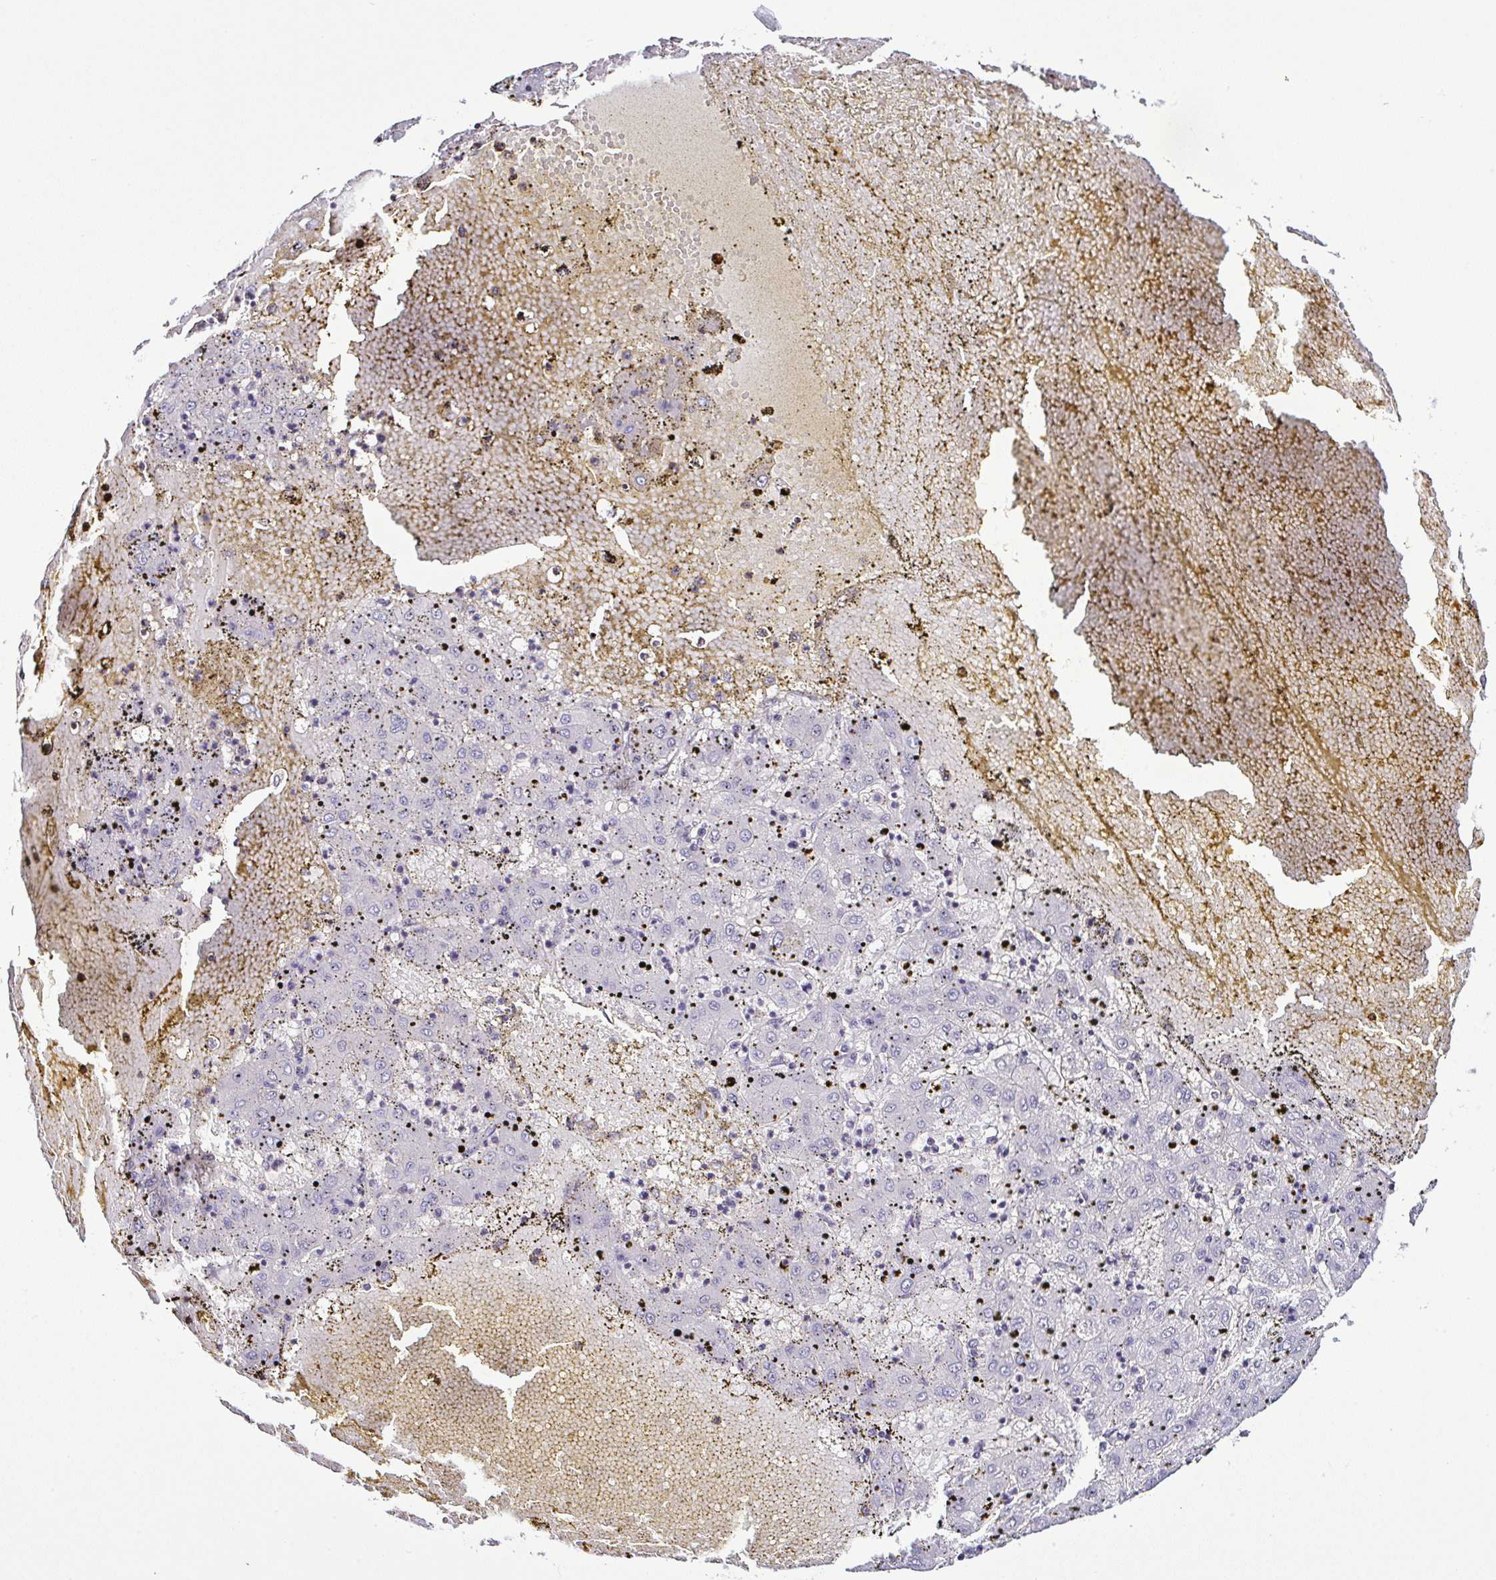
{"staining": {"intensity": "negative", "quantity": "none", "location": "none"}, "tissue": "liver cancer", "cell_type": "Tumor cells", "image_type": "cancer", "snomed": [{"axis": "morphology", "description": "Carcinoma, Hepatocellular, NOS"}, {"axis": "topography", "description": "Liver"}], "caption": "High power microscopy image of an IHC photomicrograph of liver cancer (hepatocellular carcinoma), revealing no significant expression in tumor cells.", "gene": "DR1", "patient": {"sex": "male", "age": 72}}